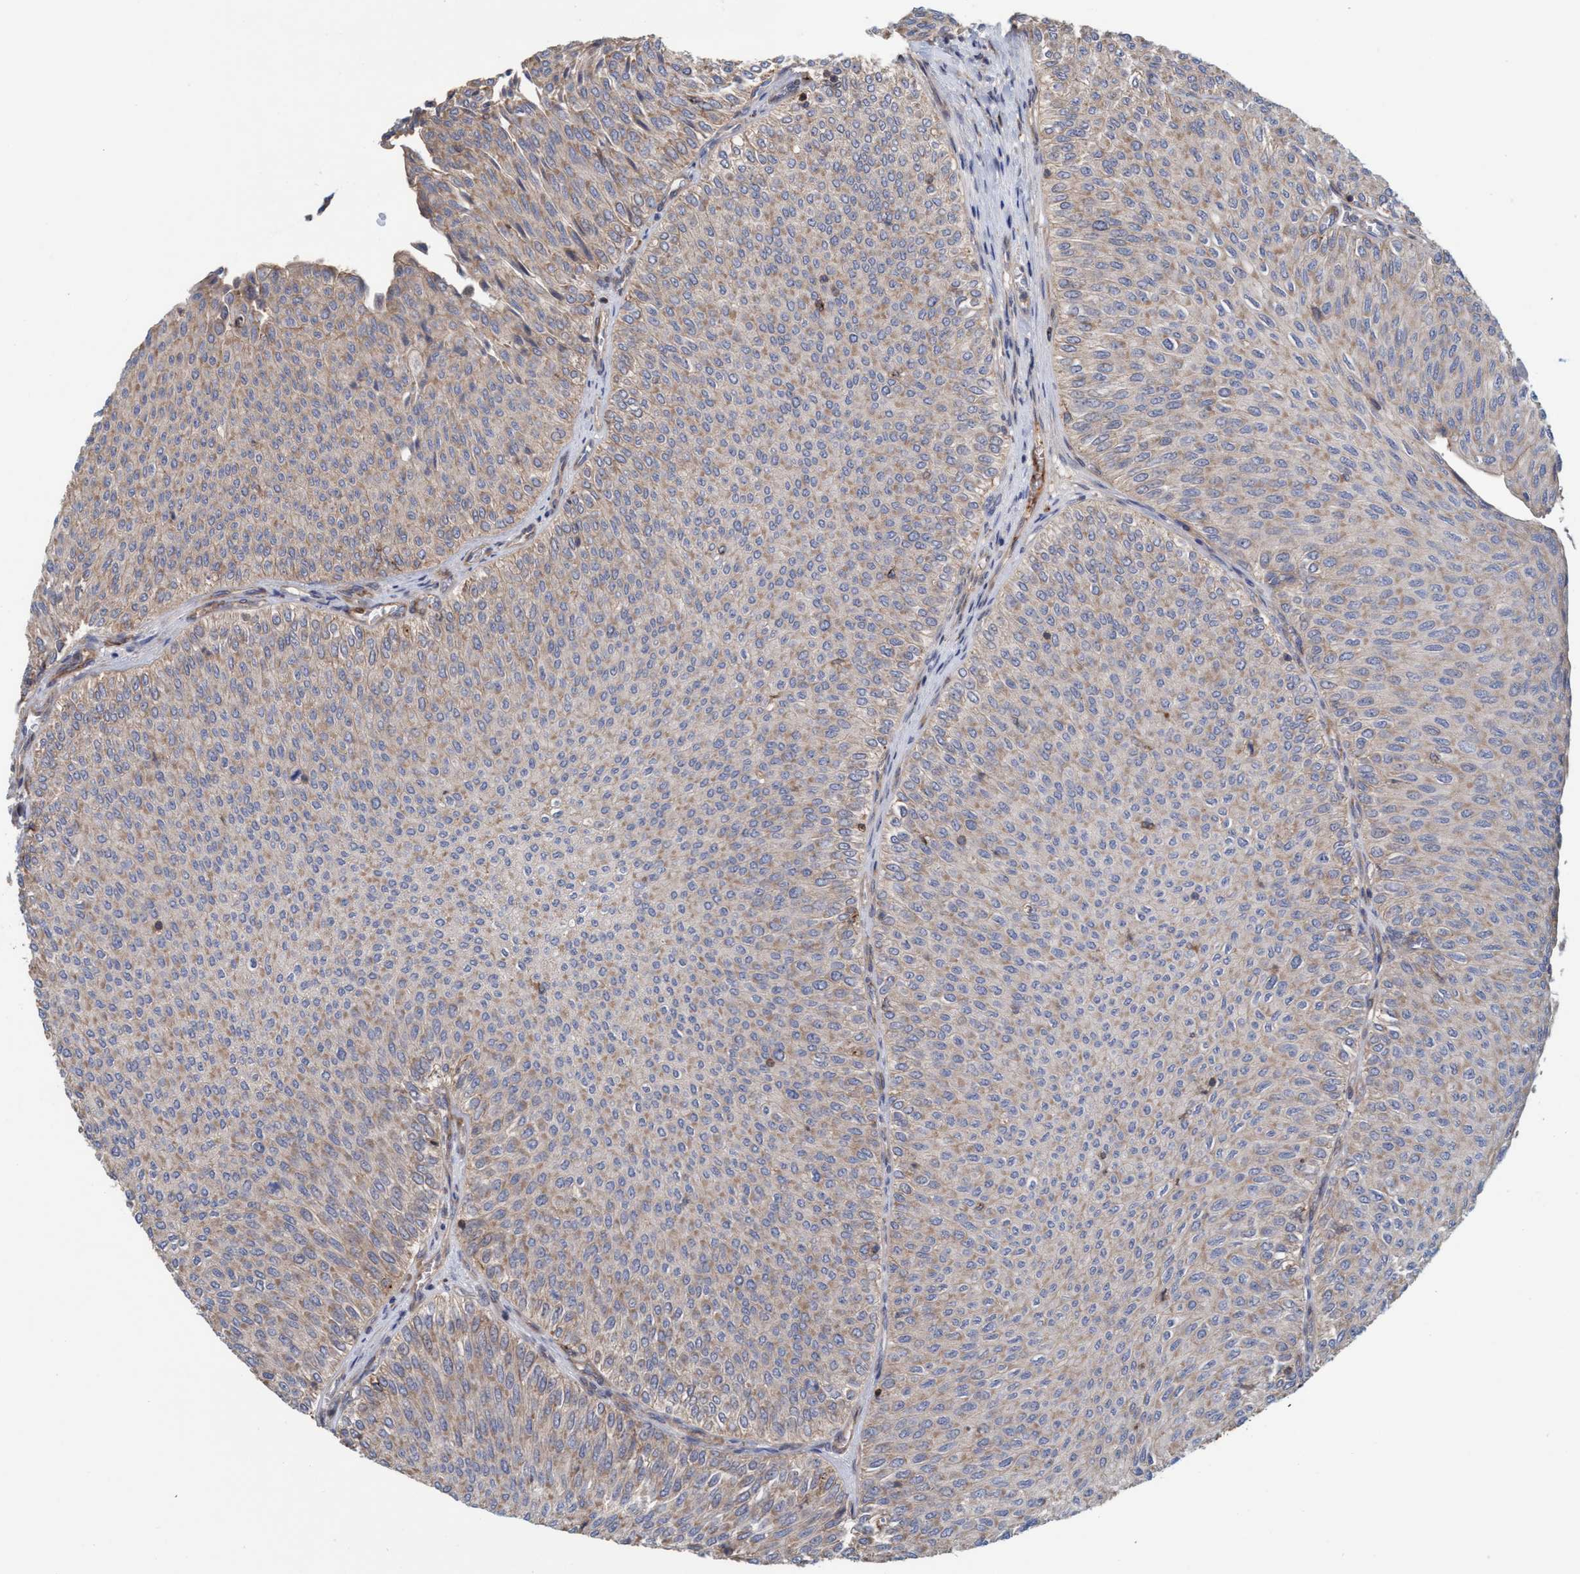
{"staining": {"intensity": "weak", "quantity": ">75%", "location": "cytoplasmic/membranous"}, "tissue": "urothelial cancer", "cell_type": "Tumor cells", "image_type": "cancer", "snomed": [{"axis": "morphology", "description": "Urothelial carcinoma, Low grade"}, {"axis": "topography", "description": "Urinary bladder"}], "caption": "The immunohistochemical stain highlights weak cytoplasmic/membranous expression in tumor cells of urothelial carcinoma (low-grade) tissue.", "gene": "SPECC1", "patient": {"sex": "male", "age": 78}}